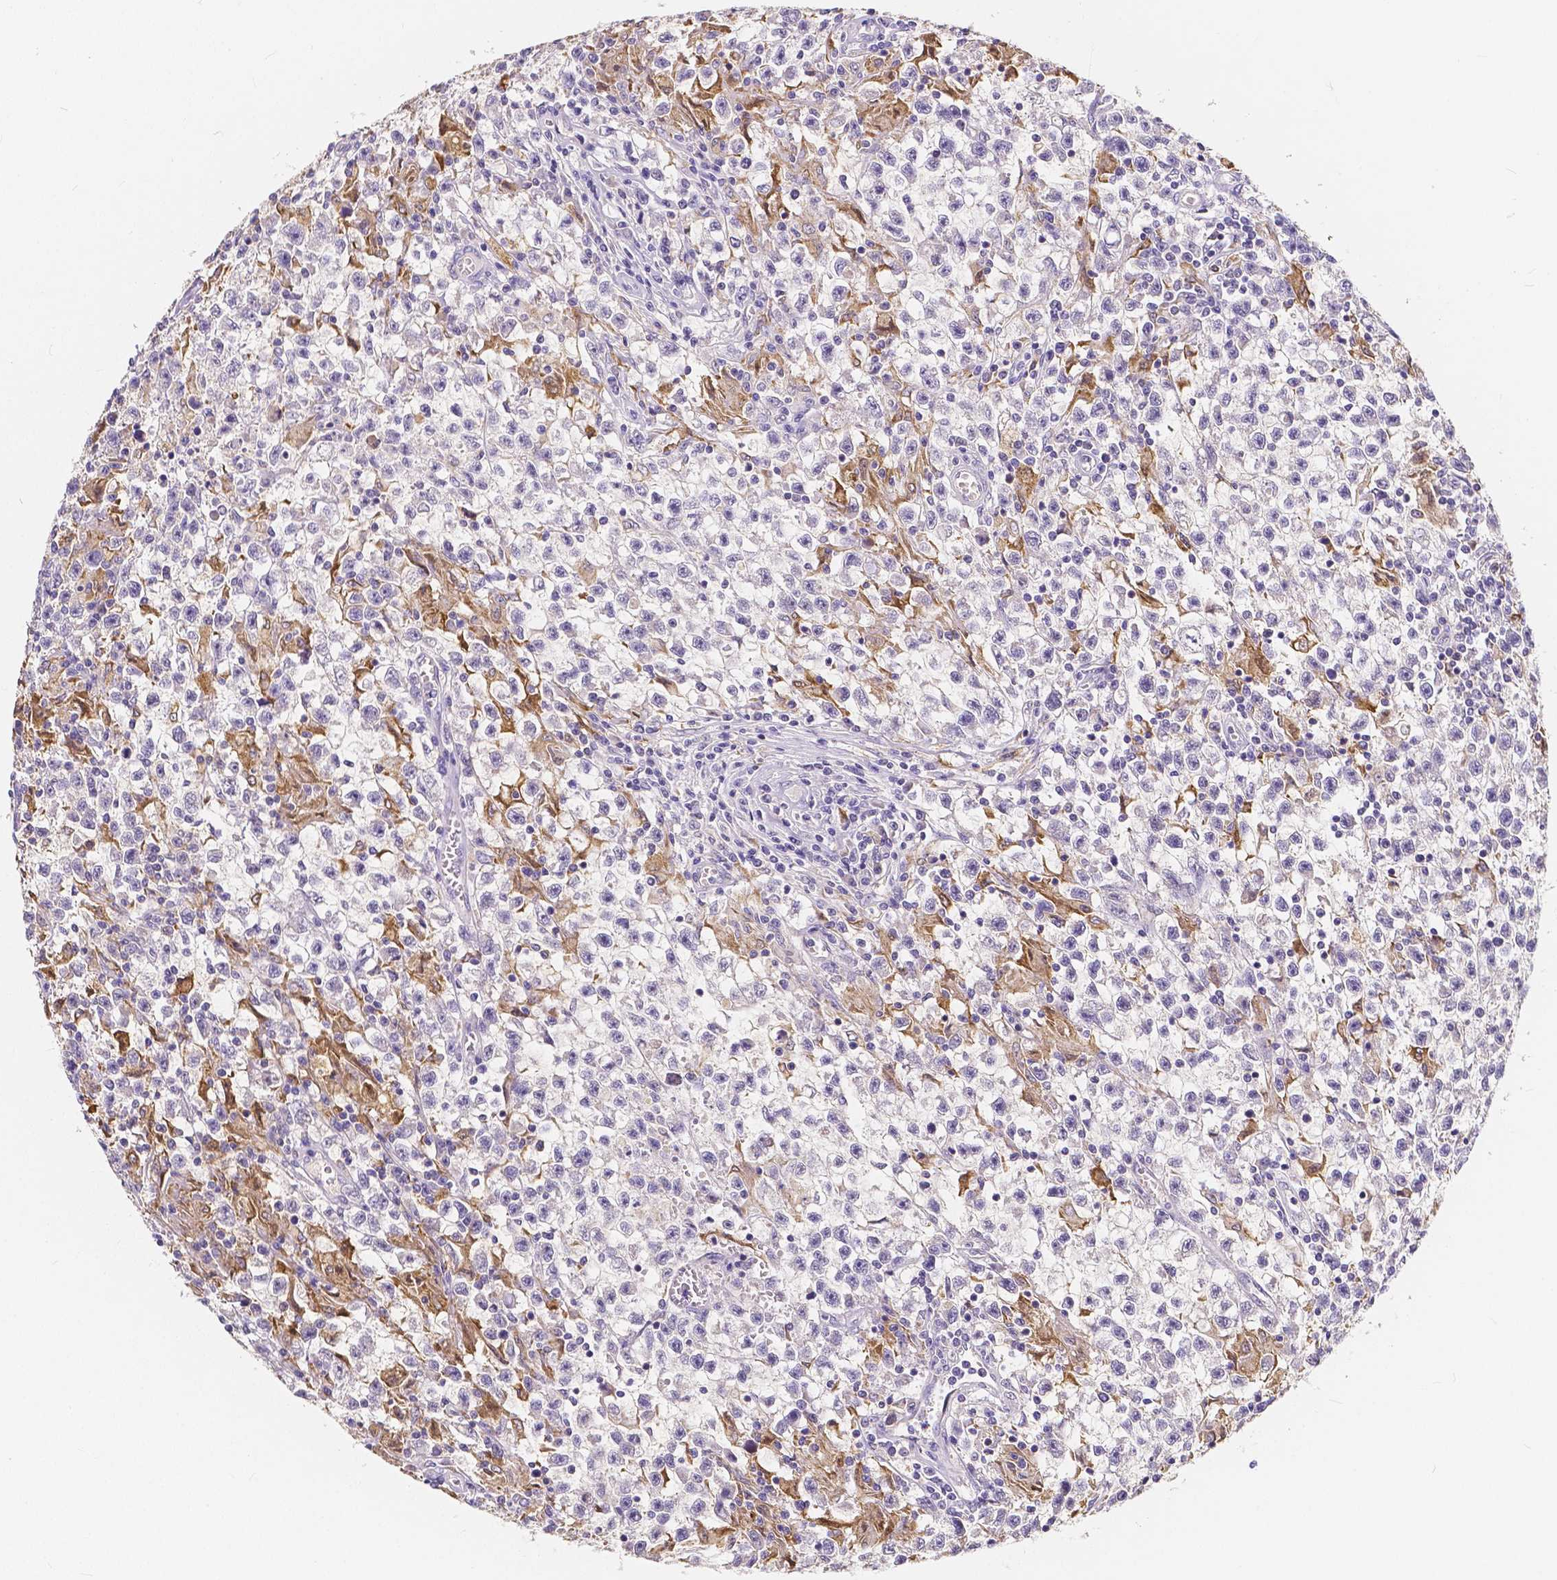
{"staining": {"intensity": "negative", "quantity": "none", "location": "none"}, "tissue": "testis cancer", "cell_type": "Tumor cells", "image_type": "cancer", "snomed": [{"axis": "morphology", "description": "Seminoma, NOS"}, {"axis": "topography", "description": "Testis"}], "caption": "High magnification brightfield microscopy of seminoma (testis) stained with DAB (3,3'-diaminobenzidine) (brown) and counterstained with hematoxylin (blue): tumor cells show no significant positivity.", "gene": "ACP5", "patient": {"sex": "male", "age": 31}}